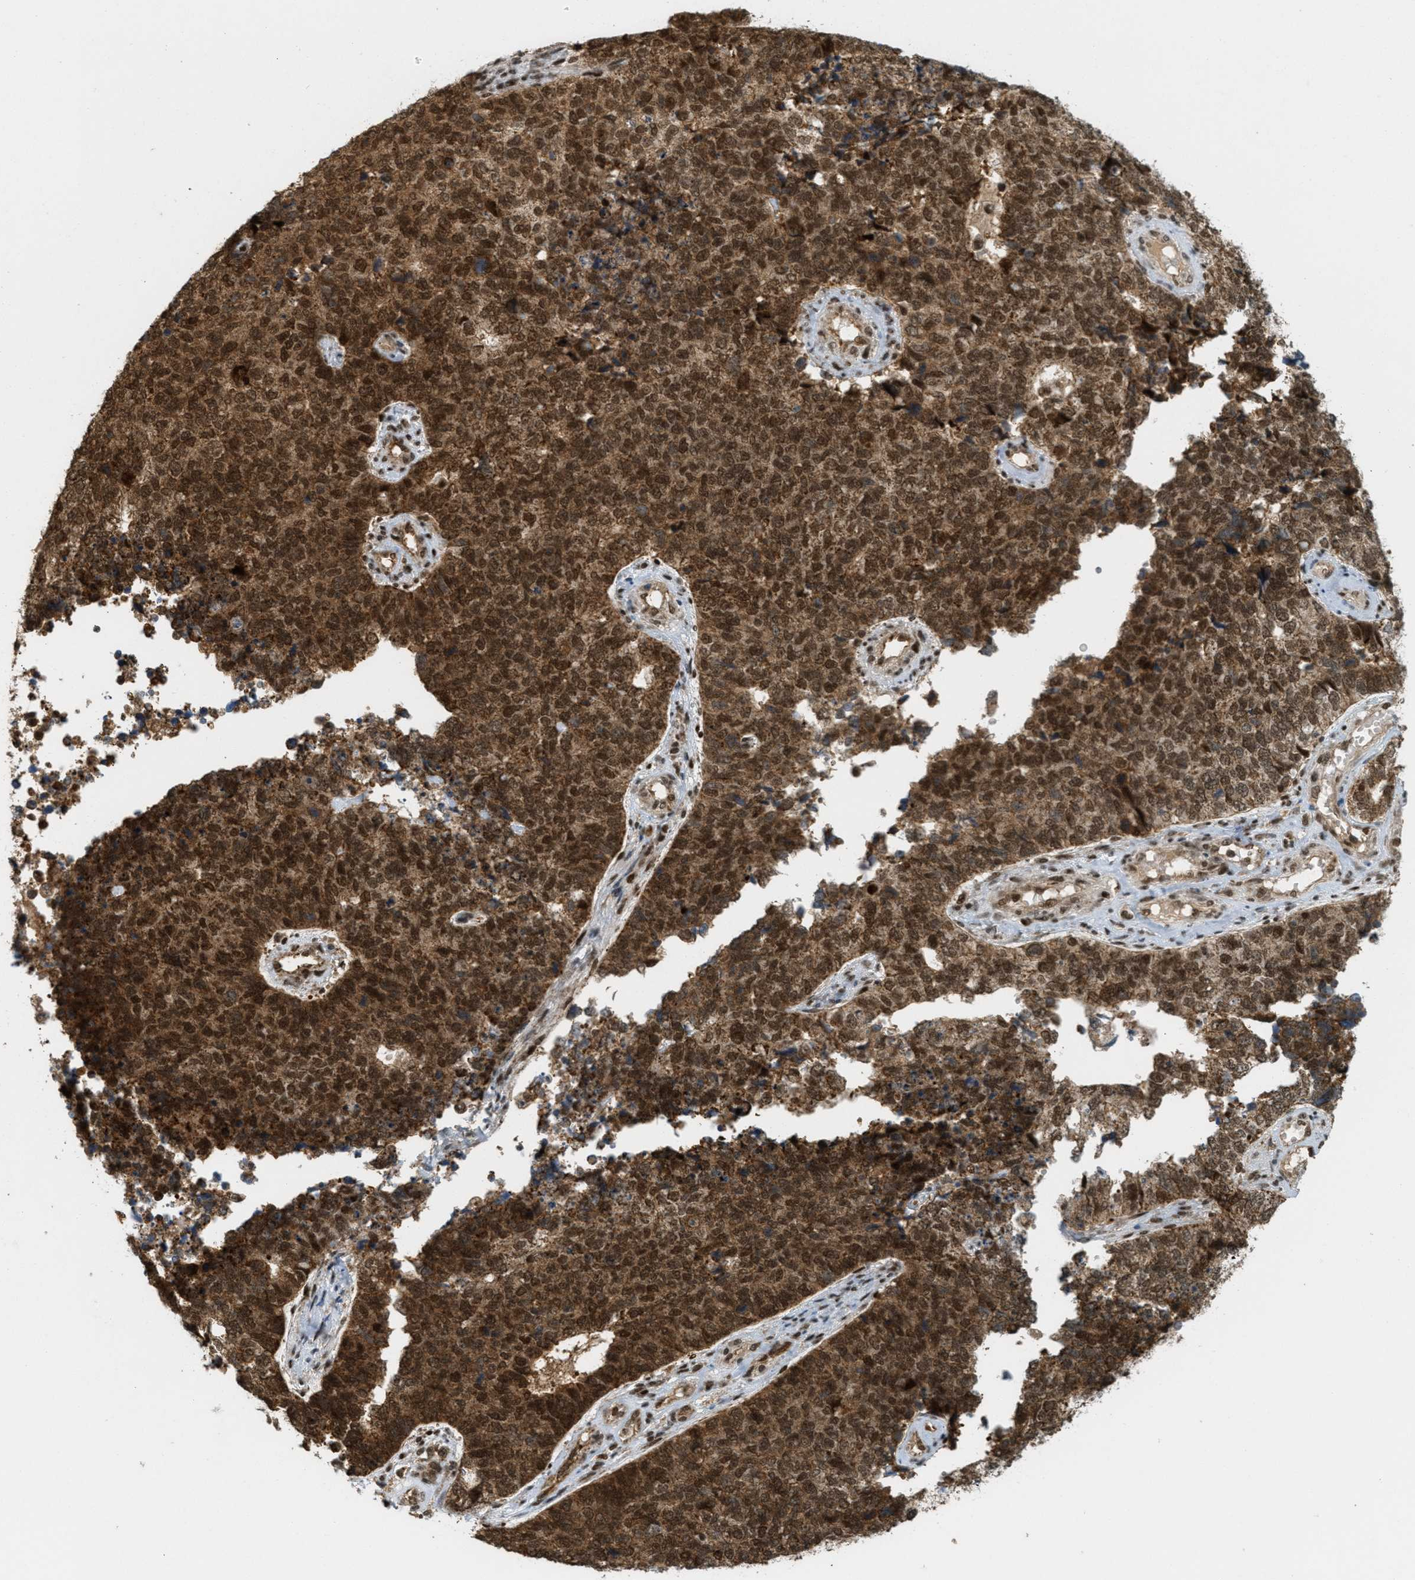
{"staining": {"intensity": "strong", "quantity": ">75%", "location": "cytoplasmic/membranous,nuclear"}, "tissue": "cervical cancer", "cell_type": "Tumor cells", "image_type": "cancer", "snomed": [{"axis": "morphology", "description": "Squamous cell carcinoma, NOS"}, {"axis": "topography", "description": "Cervix"}], "caption": "Squamous cell carcinoma (cervical) stained with immunohistochemistry reveals strong cytoplasmic/membranous and nuclear expression in about >75% of tumor cells. (brown staining indicates protein expression, while blue staining denotes nuclei).", "gene": "TLK1", "patient": {"sex": "female", "age": 63}}